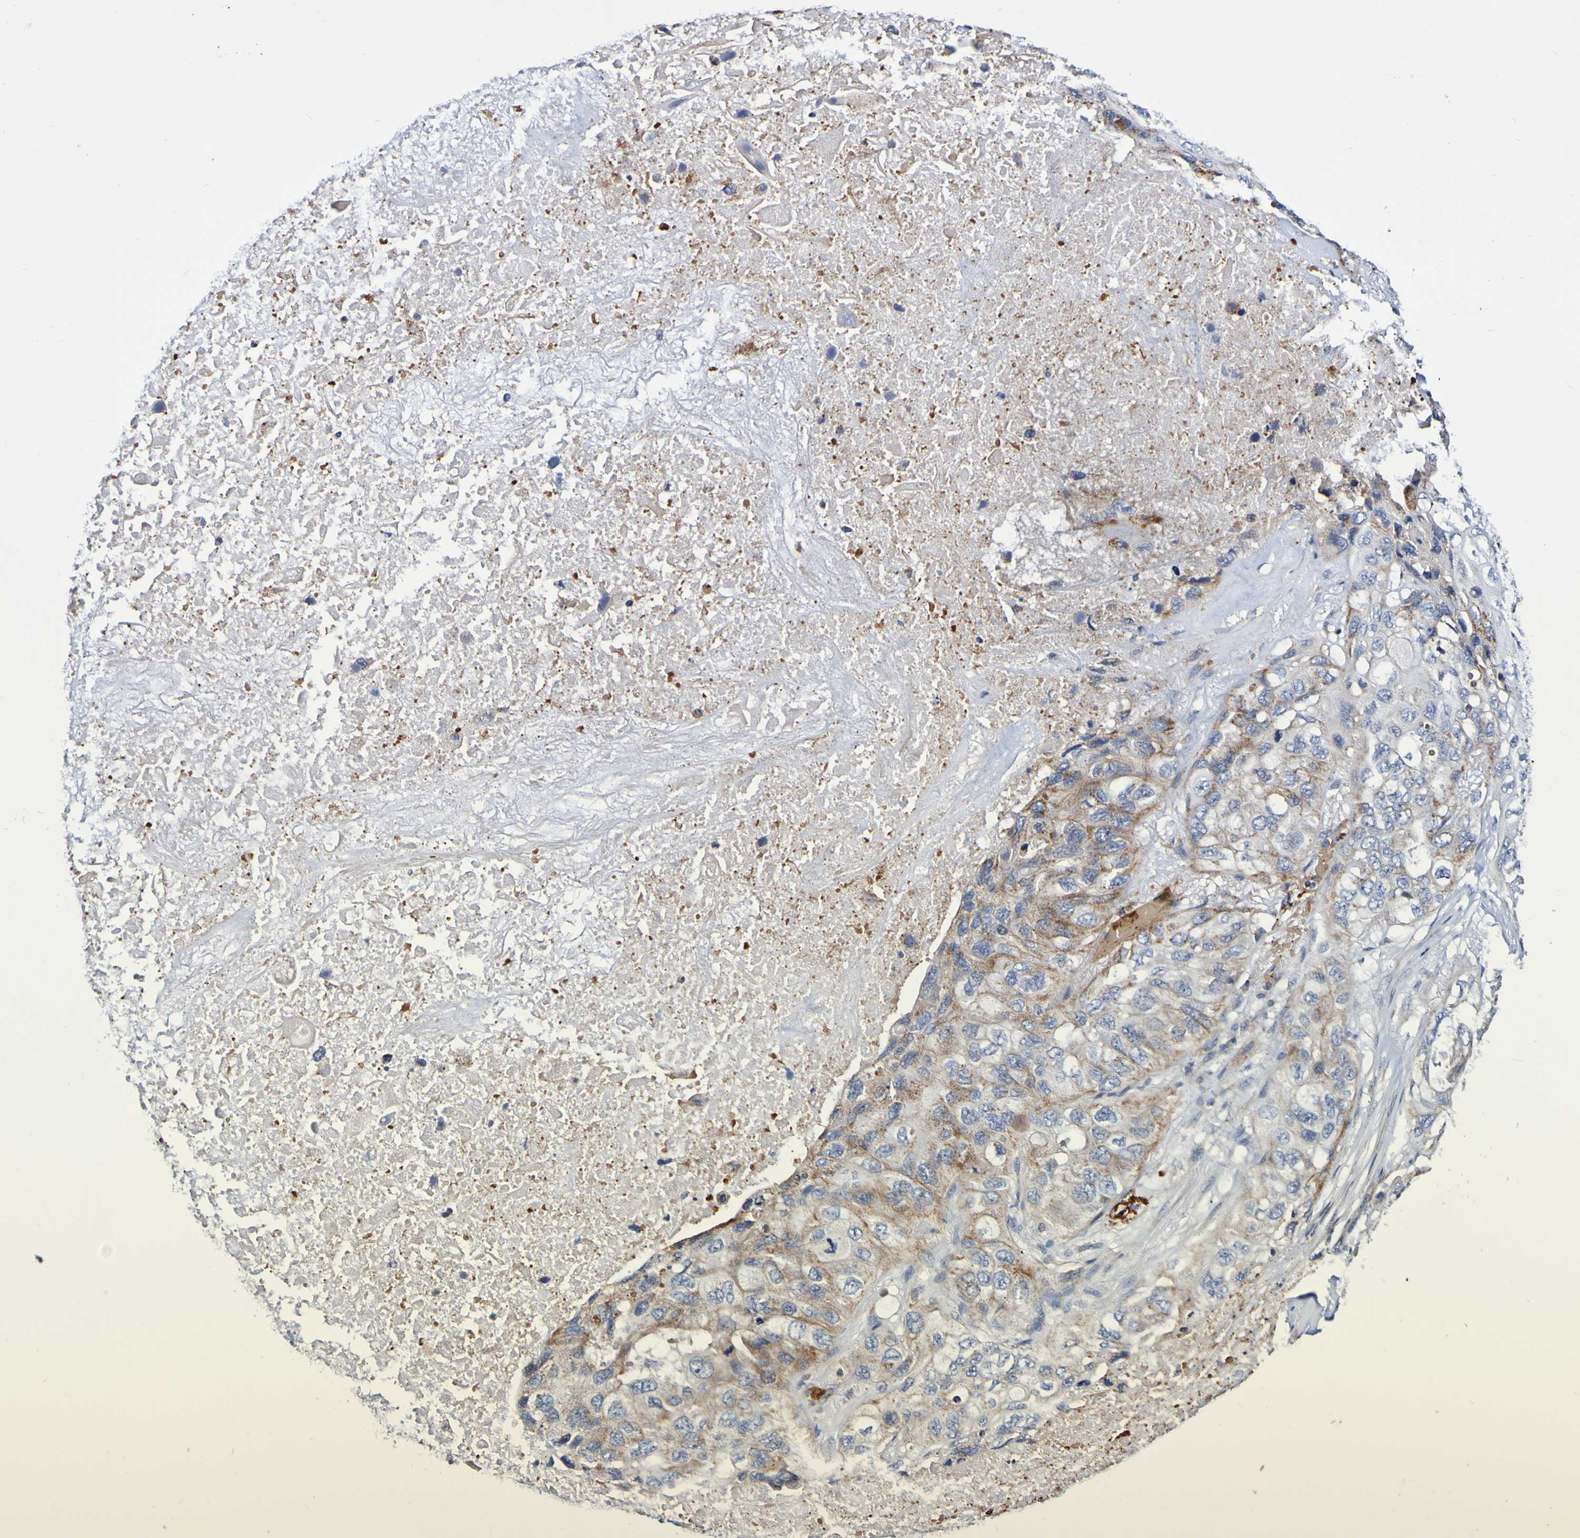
{"staining": {"intensity": "moderate", "quantity": "25%-75%", "location": "cytoplasmic/membranous"}, "tissue": "lung cancer", "cell_type": "Tumor cells", "image_type": "cancer", "snomed": [{"axis": "morphology", "description": "Squamous cell carcinoma, NOS"}, {"axis": "topography", "description": "Lung"}], "caption": "Immunohistochemistry image of lung cancer (squamous cell carcinoma) stained for a protein (brown), which displays medium levels of moderate cytoplasmic/membranous expression in about 25%-75% of tumor cells.", "gene": "WNT4", "patient": {"sex": "female", "age": 73}}